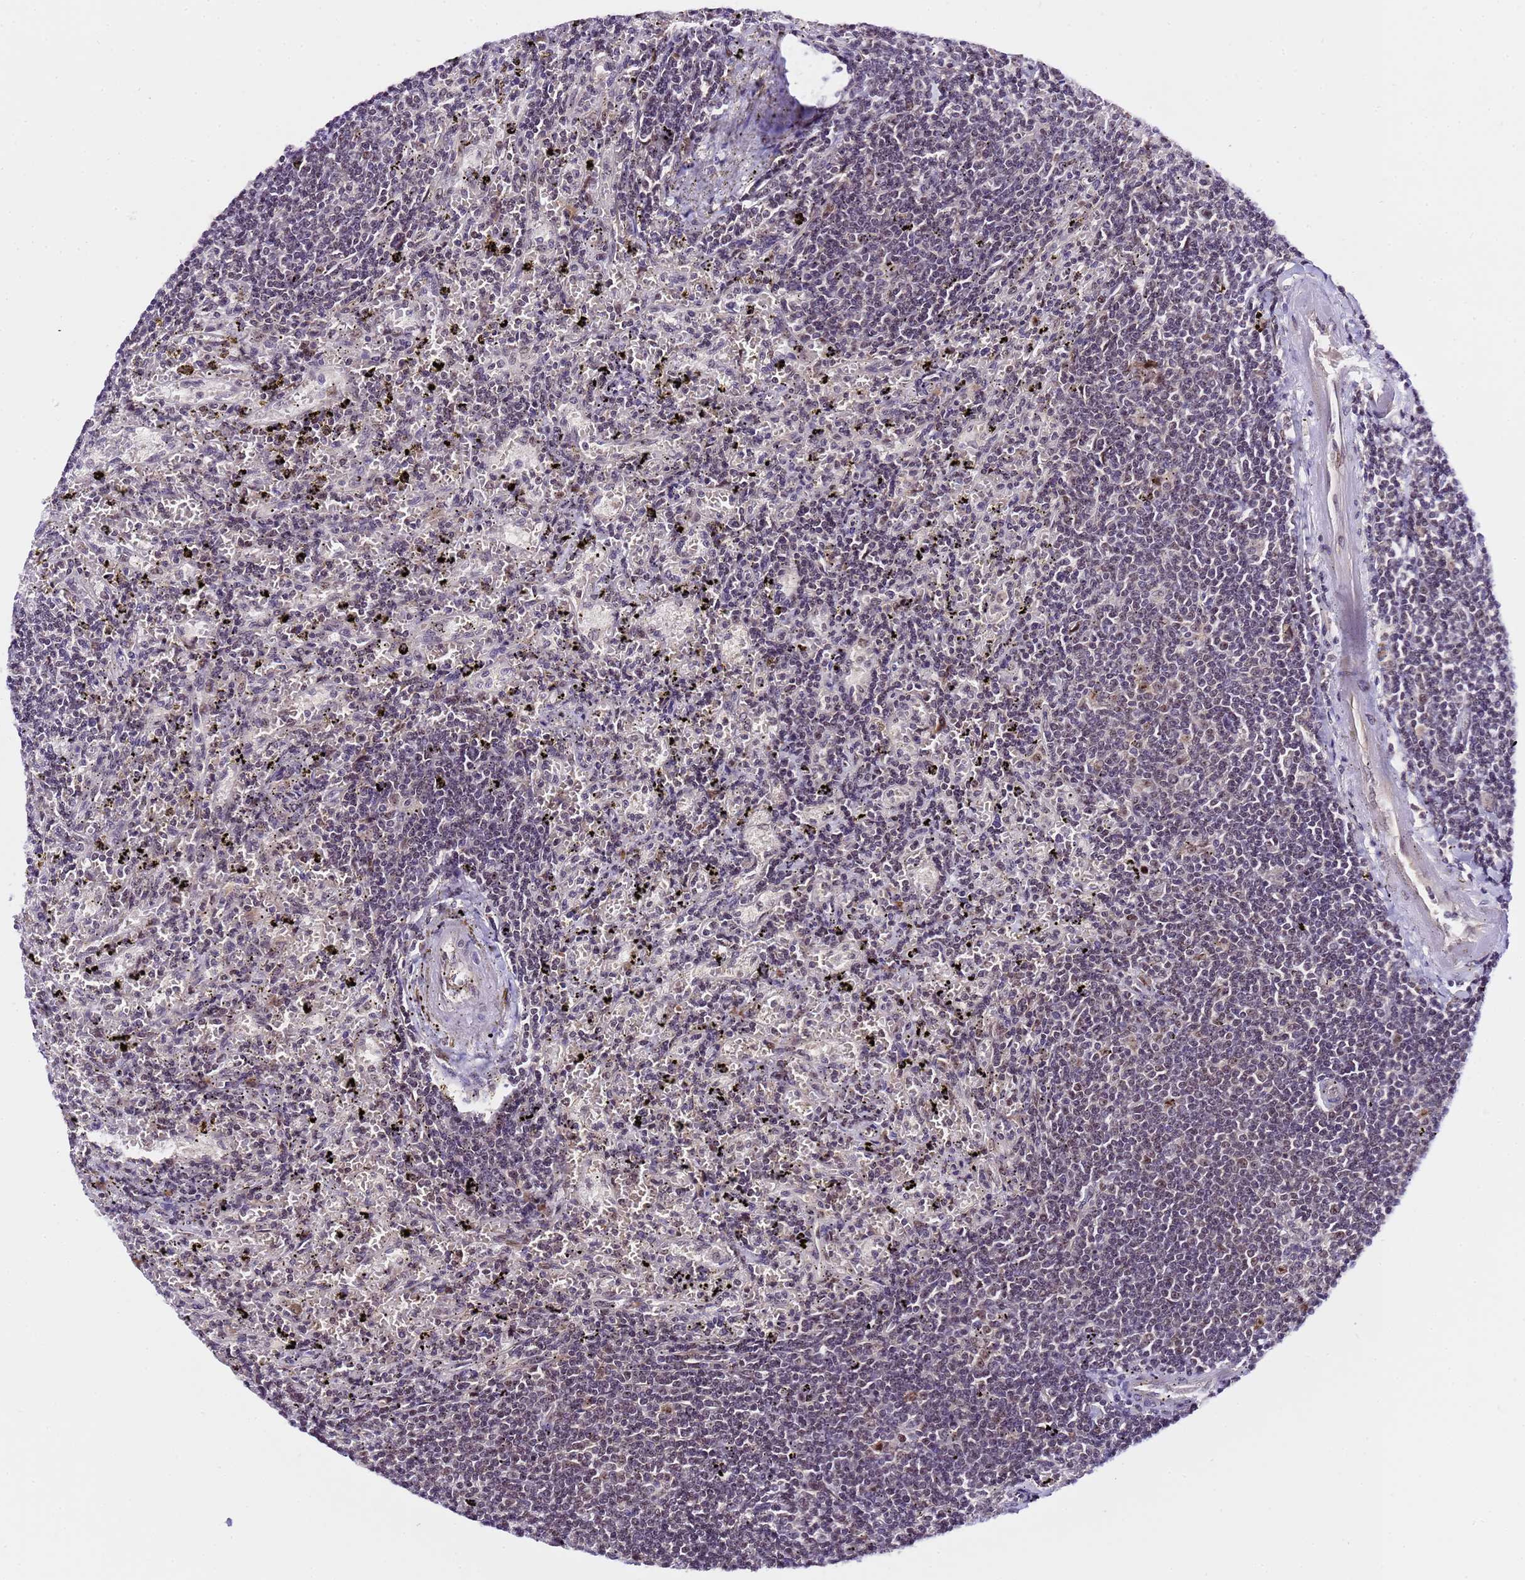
{"staining": {"intensity": "negative", "quantity": "none", "location": "none"}, "tissue": "lymphoma", "cell_type": "Tumor cells", "image_type": "cancer", "snomed": [{"axis": "morphology", "description": "Malignant lymphoma, non-Hodgkin's type, Low grade"}, {"axis": "topography", "description": "Spleen"}], "caption": "High power microscopy micrograph of an immunohistochemistry image of malignant lymphoma, non-Hodgkin's type (low-grade), revealing no significant expression in tumor cells.", "gene": "SLX4IP", "patient": {"sex": "male", "age": 76}}